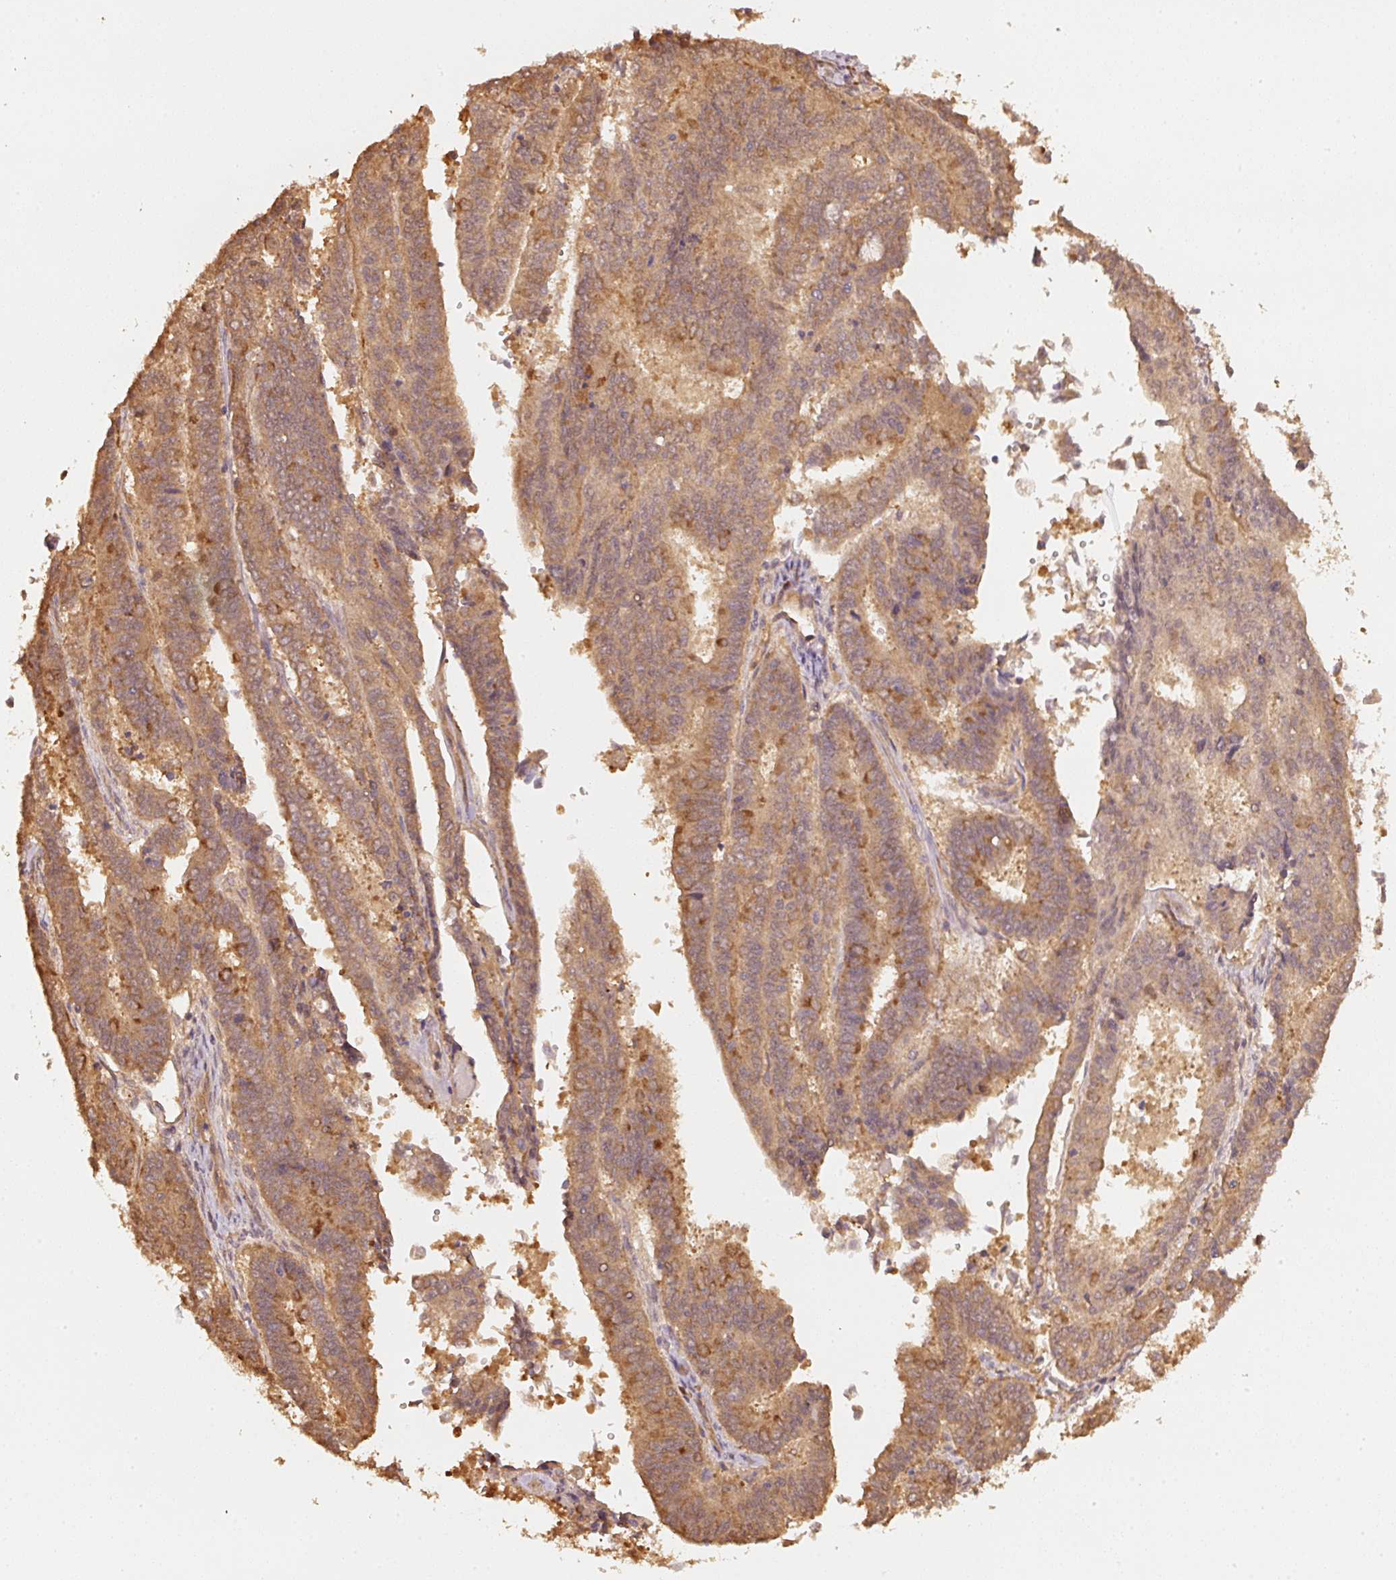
{"staining": {"intensity": "moderate", "quantity": ">75%", "location": "cytoplasmic/membranous"}, "tissue": "endometrial cancer", "cell_type": "Tumor cells", "image_type": "cancer", "snomed": [{"axis": "morphology", "description": "Adenocarcinoma, NOS"}, {"axis": "topography", "description": "Endometrium"}], "caption": "A medium amount of moderate cytoplasmic/membranous positivity is seen in approximately >75% of tumor cells in adenocarcinoma (endometrial) tissue.", "gene": "STAU1", "patient": {"sex": "female", "age": 59}}